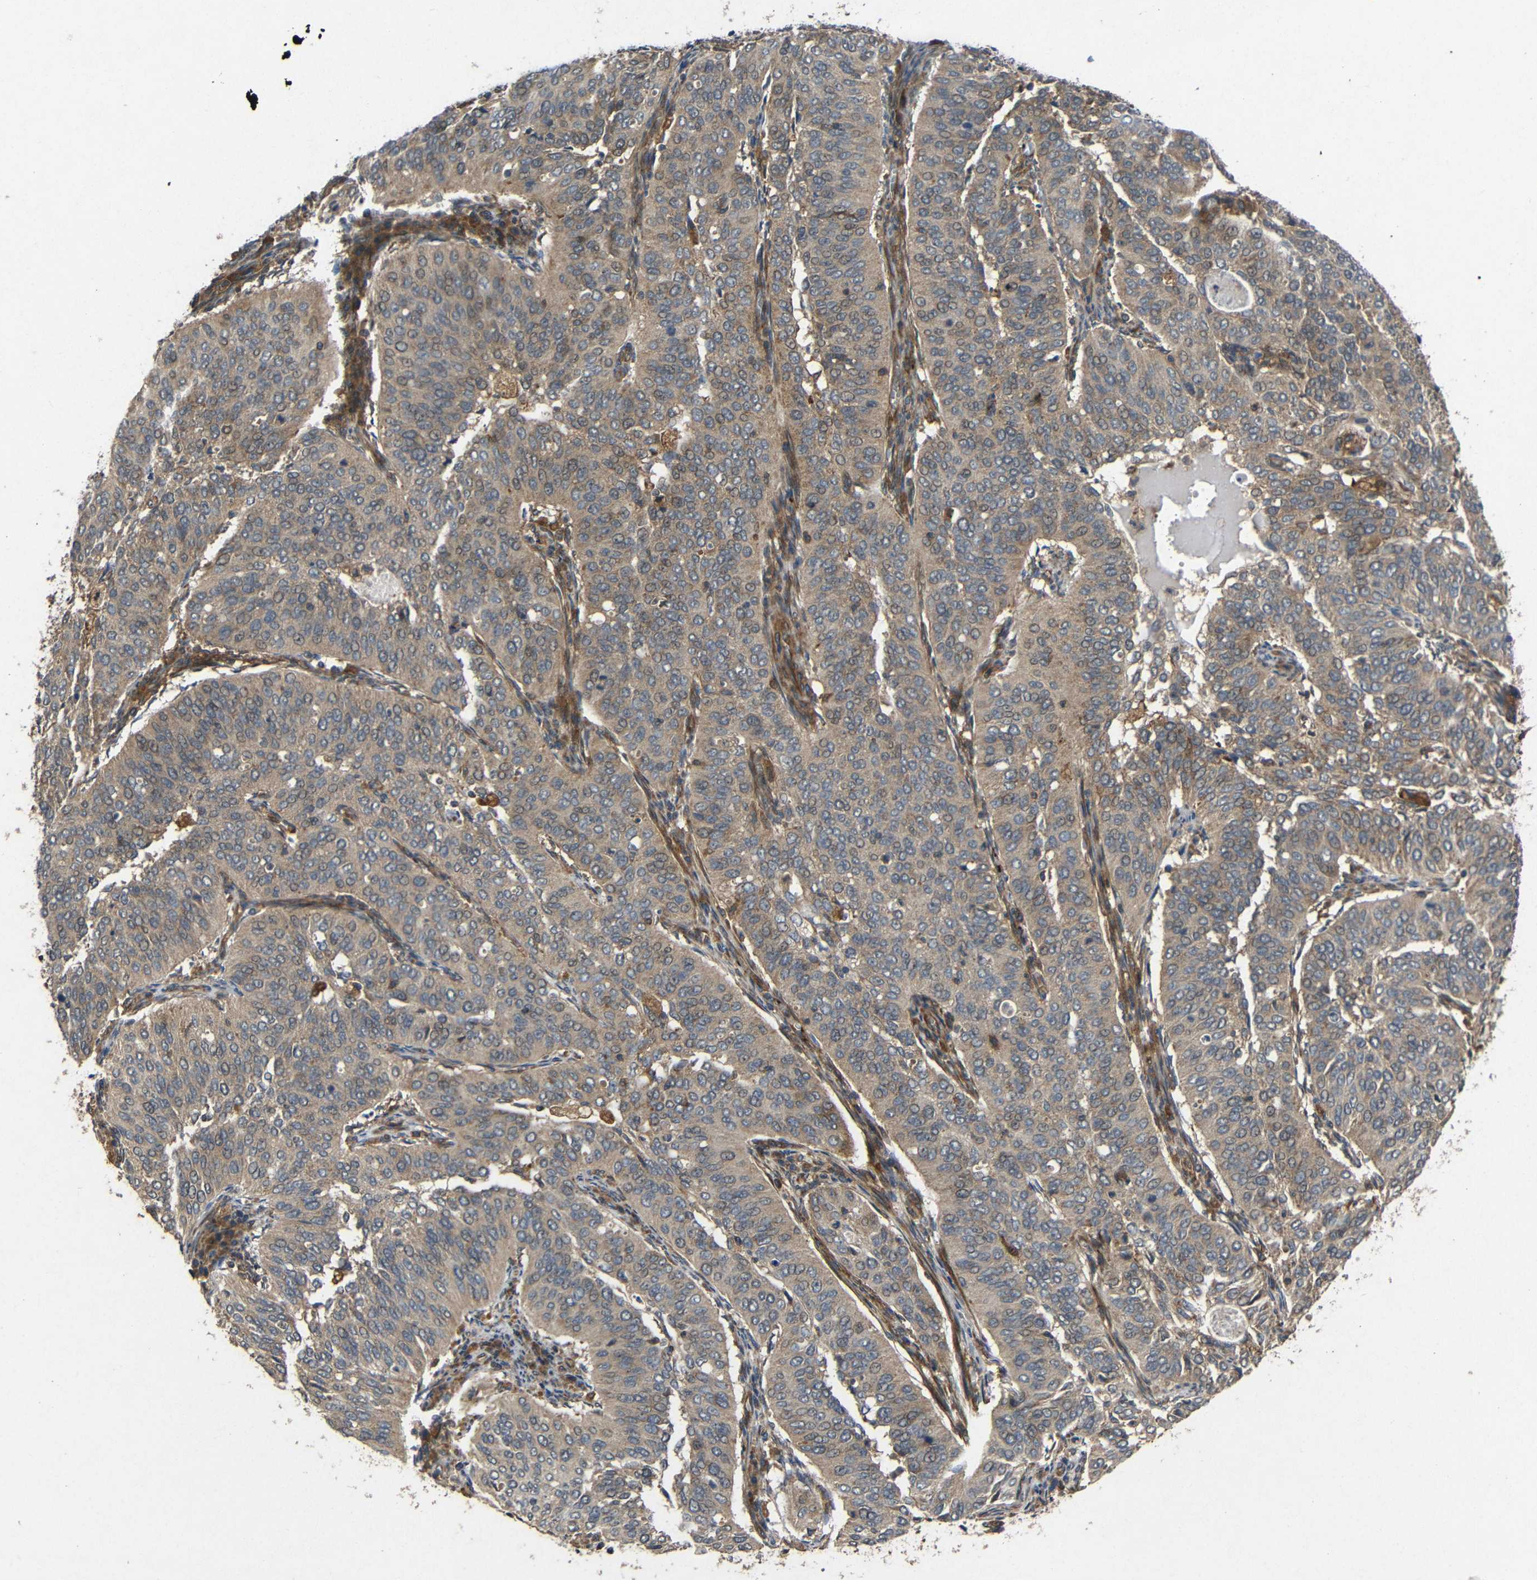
{"staining": {"intensity": "weak", "quantity": ">75%", "location": "cytoplasmic/membranous"}, "tissue": "cervical cancer", "cell_type": "Tumor cells", "image_type": "cancer", "snomed": [{"axis": "morphology", "description": "Normal tissue, NOS"}, {"axis": "morphology", "description": "Squamous cell carcinoma, NOS"}, {"axis": "topography", "description": "Cervix"}], "caption": "DAB immunohistochemical staining of squamous cell carcinoma (cervical) shows weak cytoplasmic/membranous protein staining in approximately >75% of tumor cells.", "gene": "EIF2S1", "patient": {"sex": "female", "age": 39}}